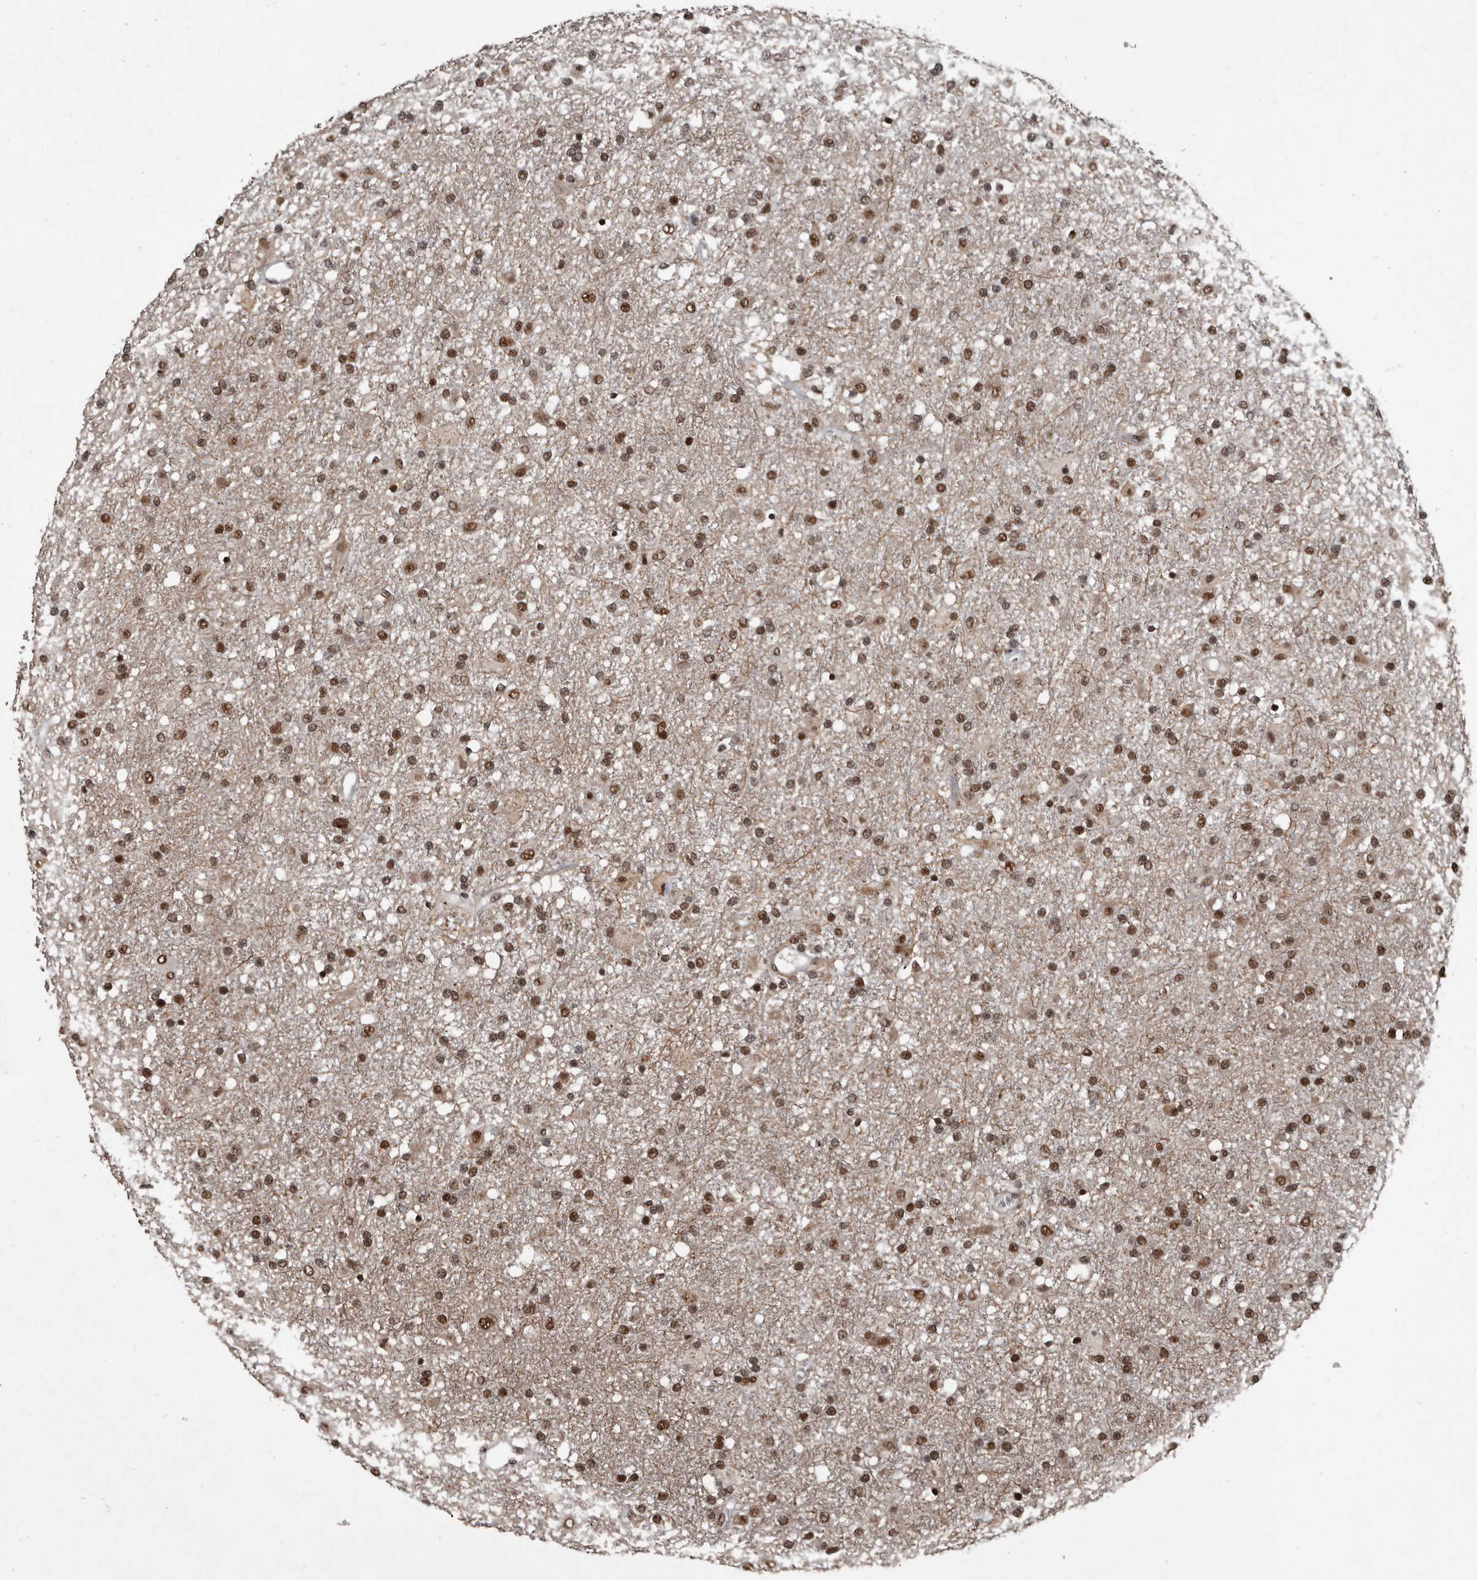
{"staining": {"intensity": "moderate", "quantity": ">75%", "location": "nuclear"}, "tissue": "glioma", "cell_type": "Tumor cells", "image_type": "cancer", "snomed": [{"axis": "morphology", "description": "Glioma, malignant, Low grade"}, {"axis": "topography", "description": "Brain"}], "caption": "IHC image of neoplastic tissue: malignant glioma (low-grade) stained using immunohistochemistry (IHC) shows medium levels of moderate protein expression localized specifically in the nuclear of tumor cells, appearing as a nuclear brown color.", "gene": "CHD1L", "patient": {"sex": "male", "age": 65}}